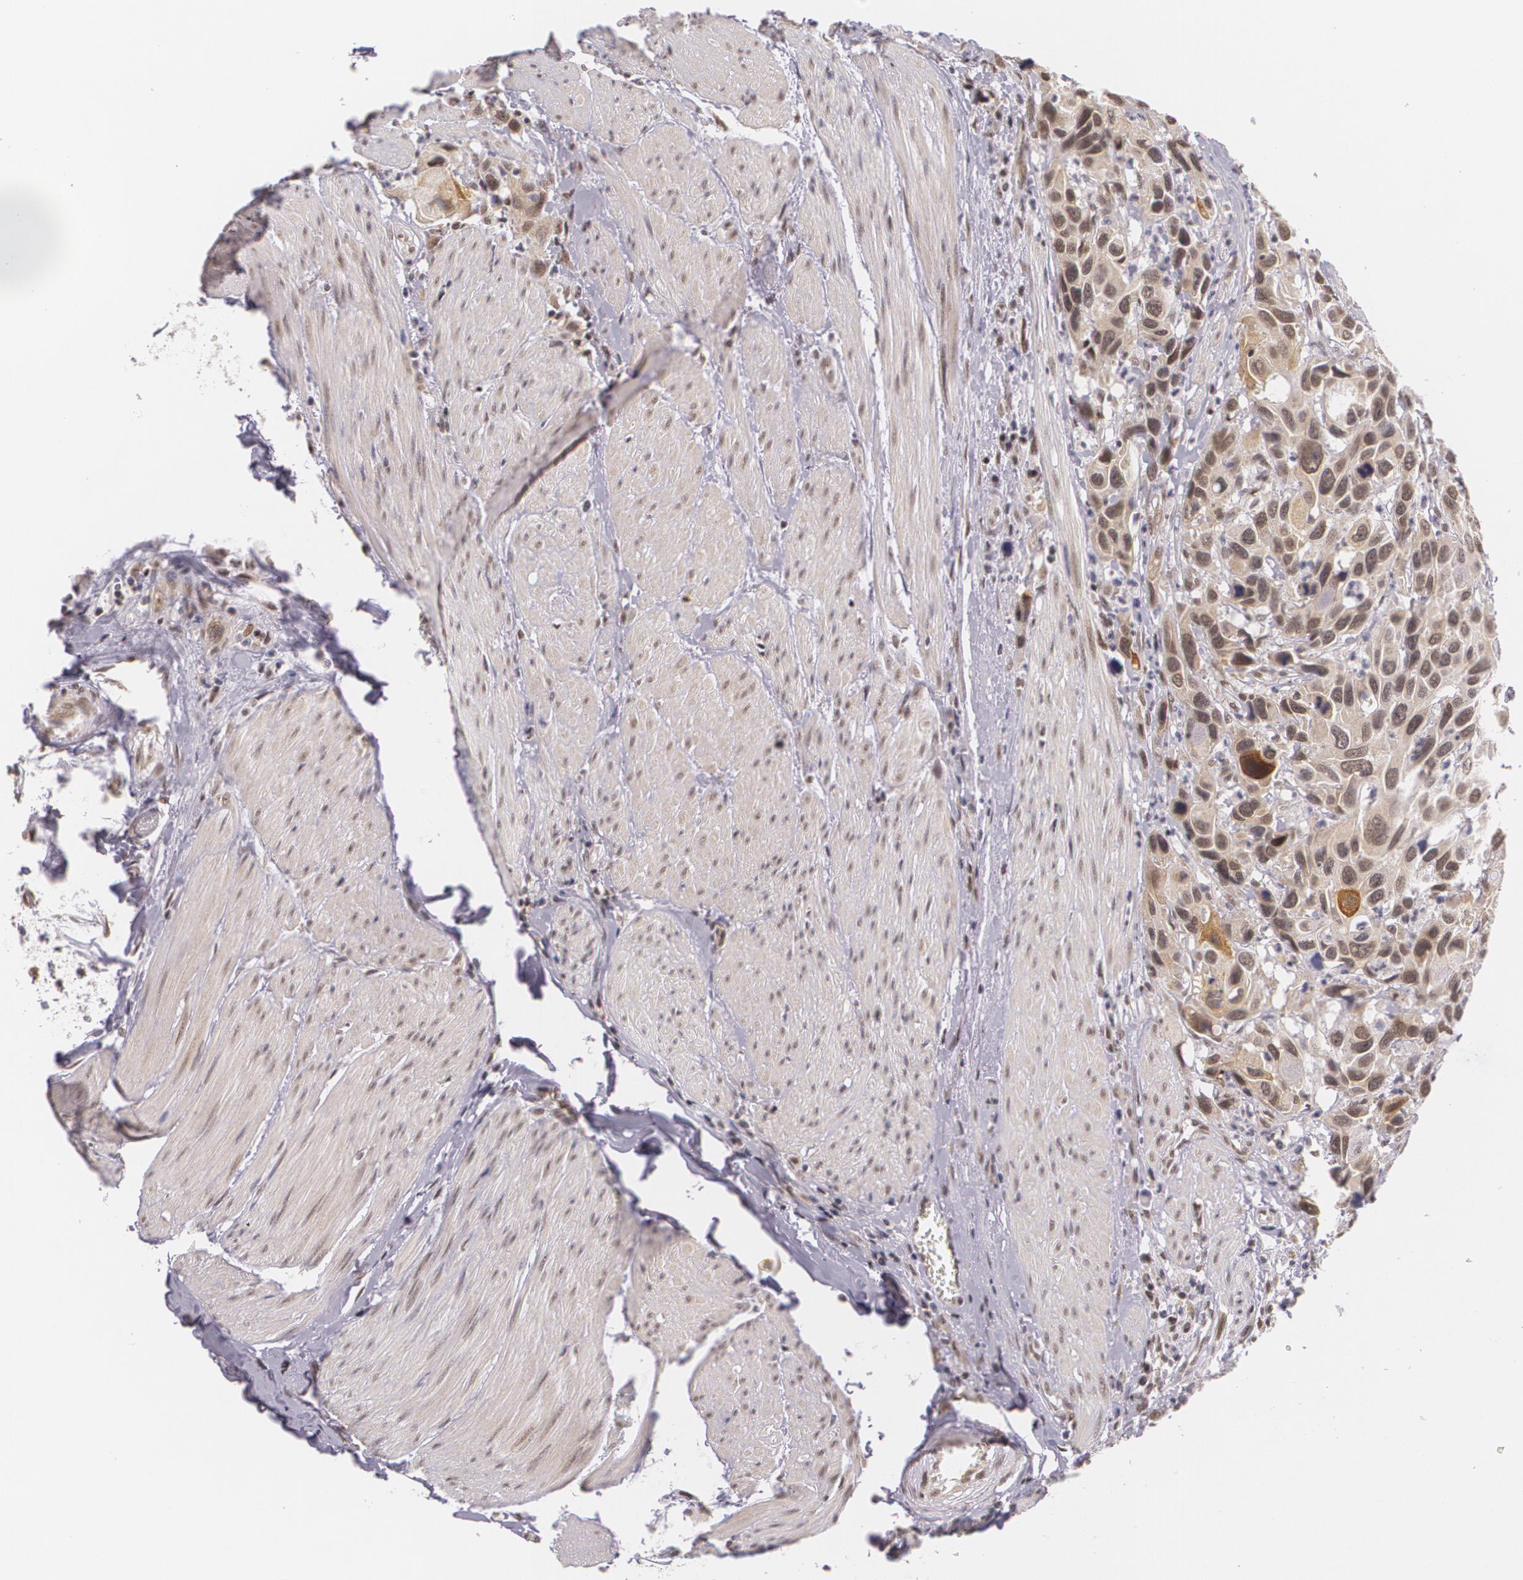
{"staining": {"intensity": "moderate", "quantity": "25%-75%", "location": "nuclear"}, "tissue": "urothelial cancer", "cell_type": "Tumor cells", "image_type": "cancer", "snomed": [{"axis": "morphology", "description": "Urothelial carcinoma, High grade"}, {"axis": "topography", "description": "Urinary bladder"}], "caption": "IHC photomicrograph of neoplastic tissue: high-grade urothelial carcinoma stained using IHC demonstrates medium levels of moderate protein expression localized specifically in the nuclear of tumor cells, appearing as a nuclear brown color.", "gene": "ALX1", "patient": {"sex": "male", "age": 66}}